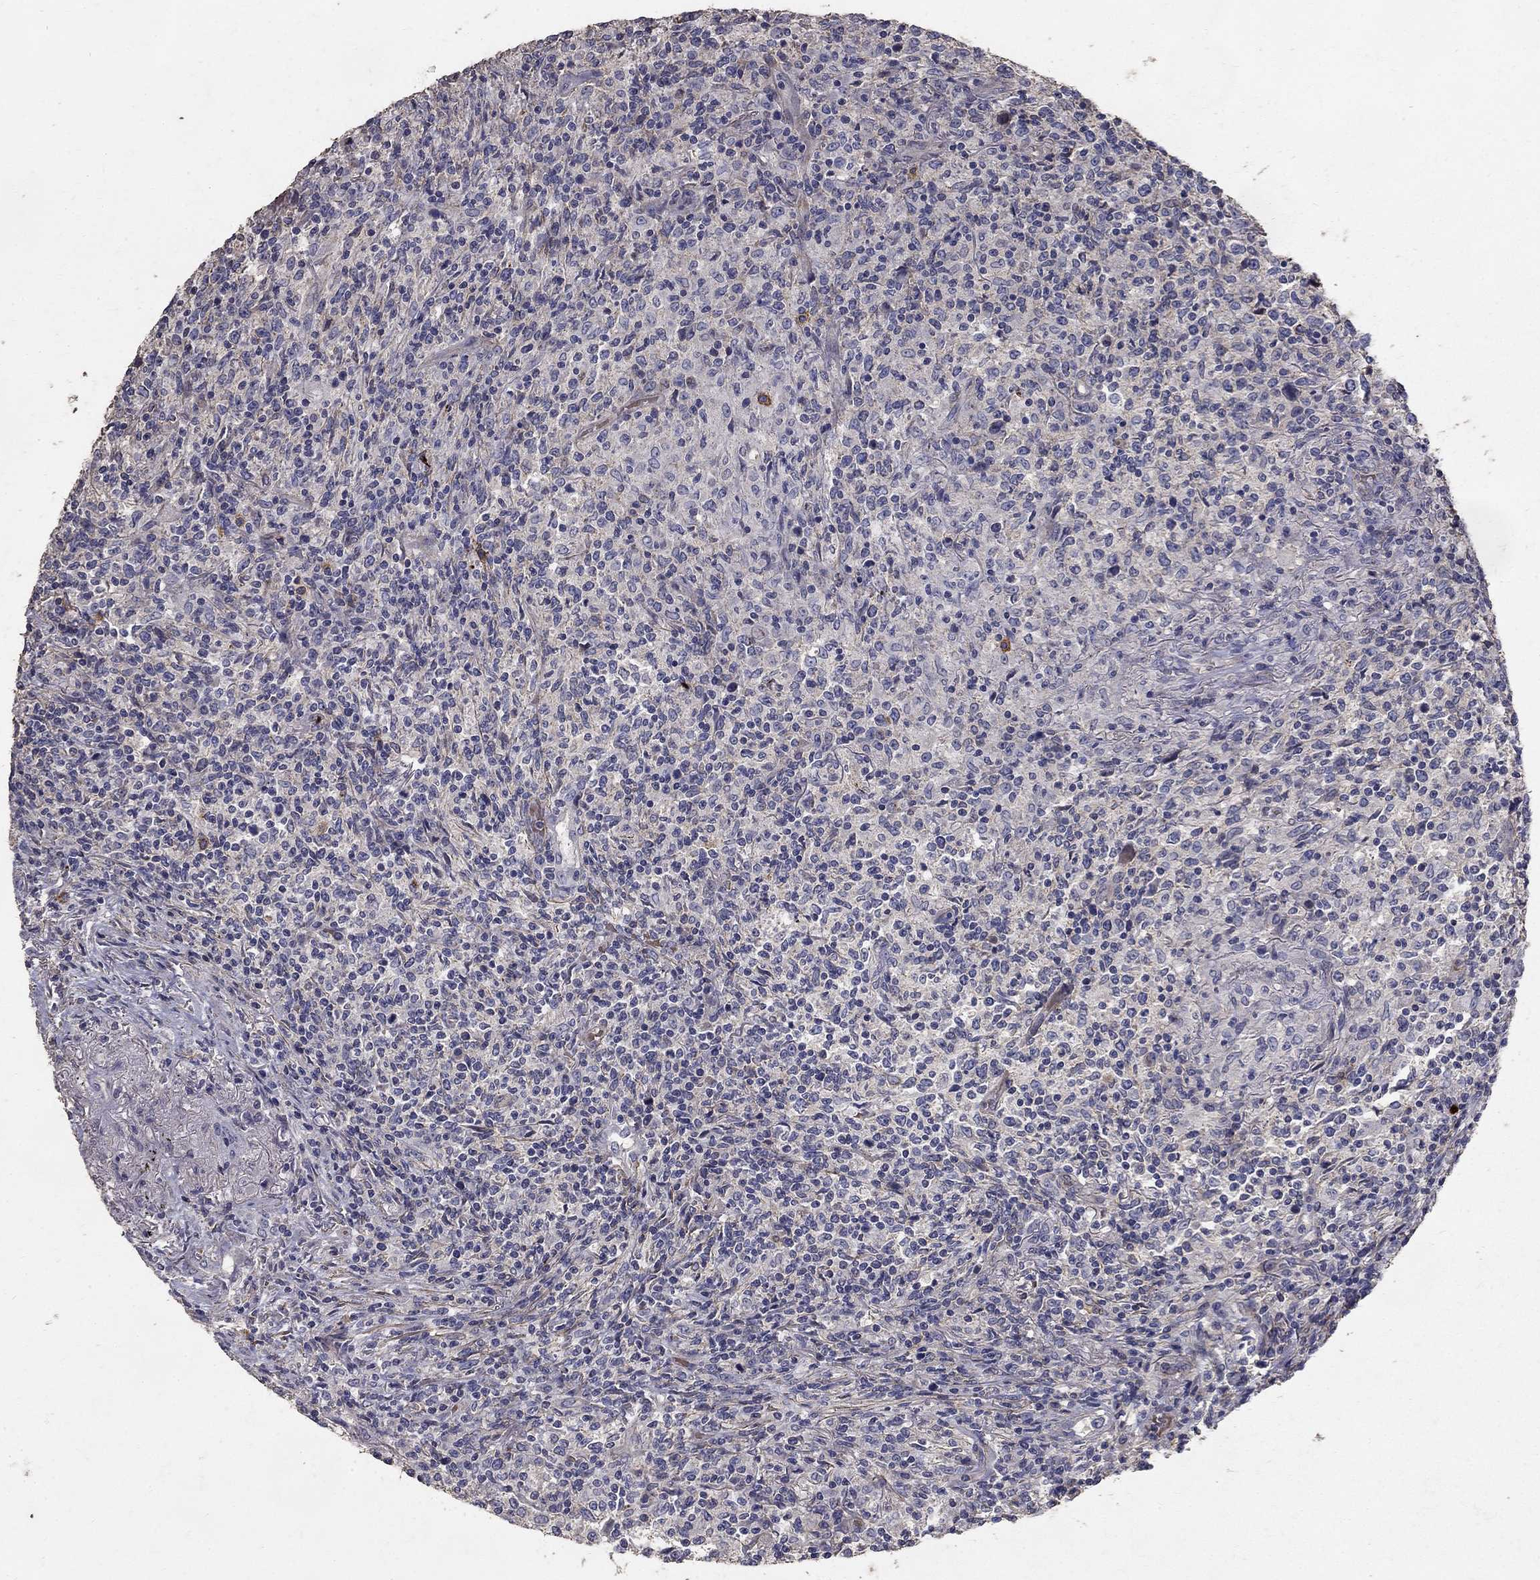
{"staining": {"intensity": "negative", "quantity": "none", "location": "none"}, "tissue": "lymphoma", "cell_type": "Tumor cells", "image_type": "cancer", "snomed": [{"axis": "morphology", "description": "Malignant lymphoma, non-Hodgkin's type, High grade"}, {"axis": "topography", "description": "Lung"}], "caption": "Immunohistochemistry (IHC) image of neoplastic tissue: human lymphoma stained with DAB demonstrates no significant protein expression in tumor cells.", "gene": "MPP2", "patient": {"sex": "male", "age": 79}}